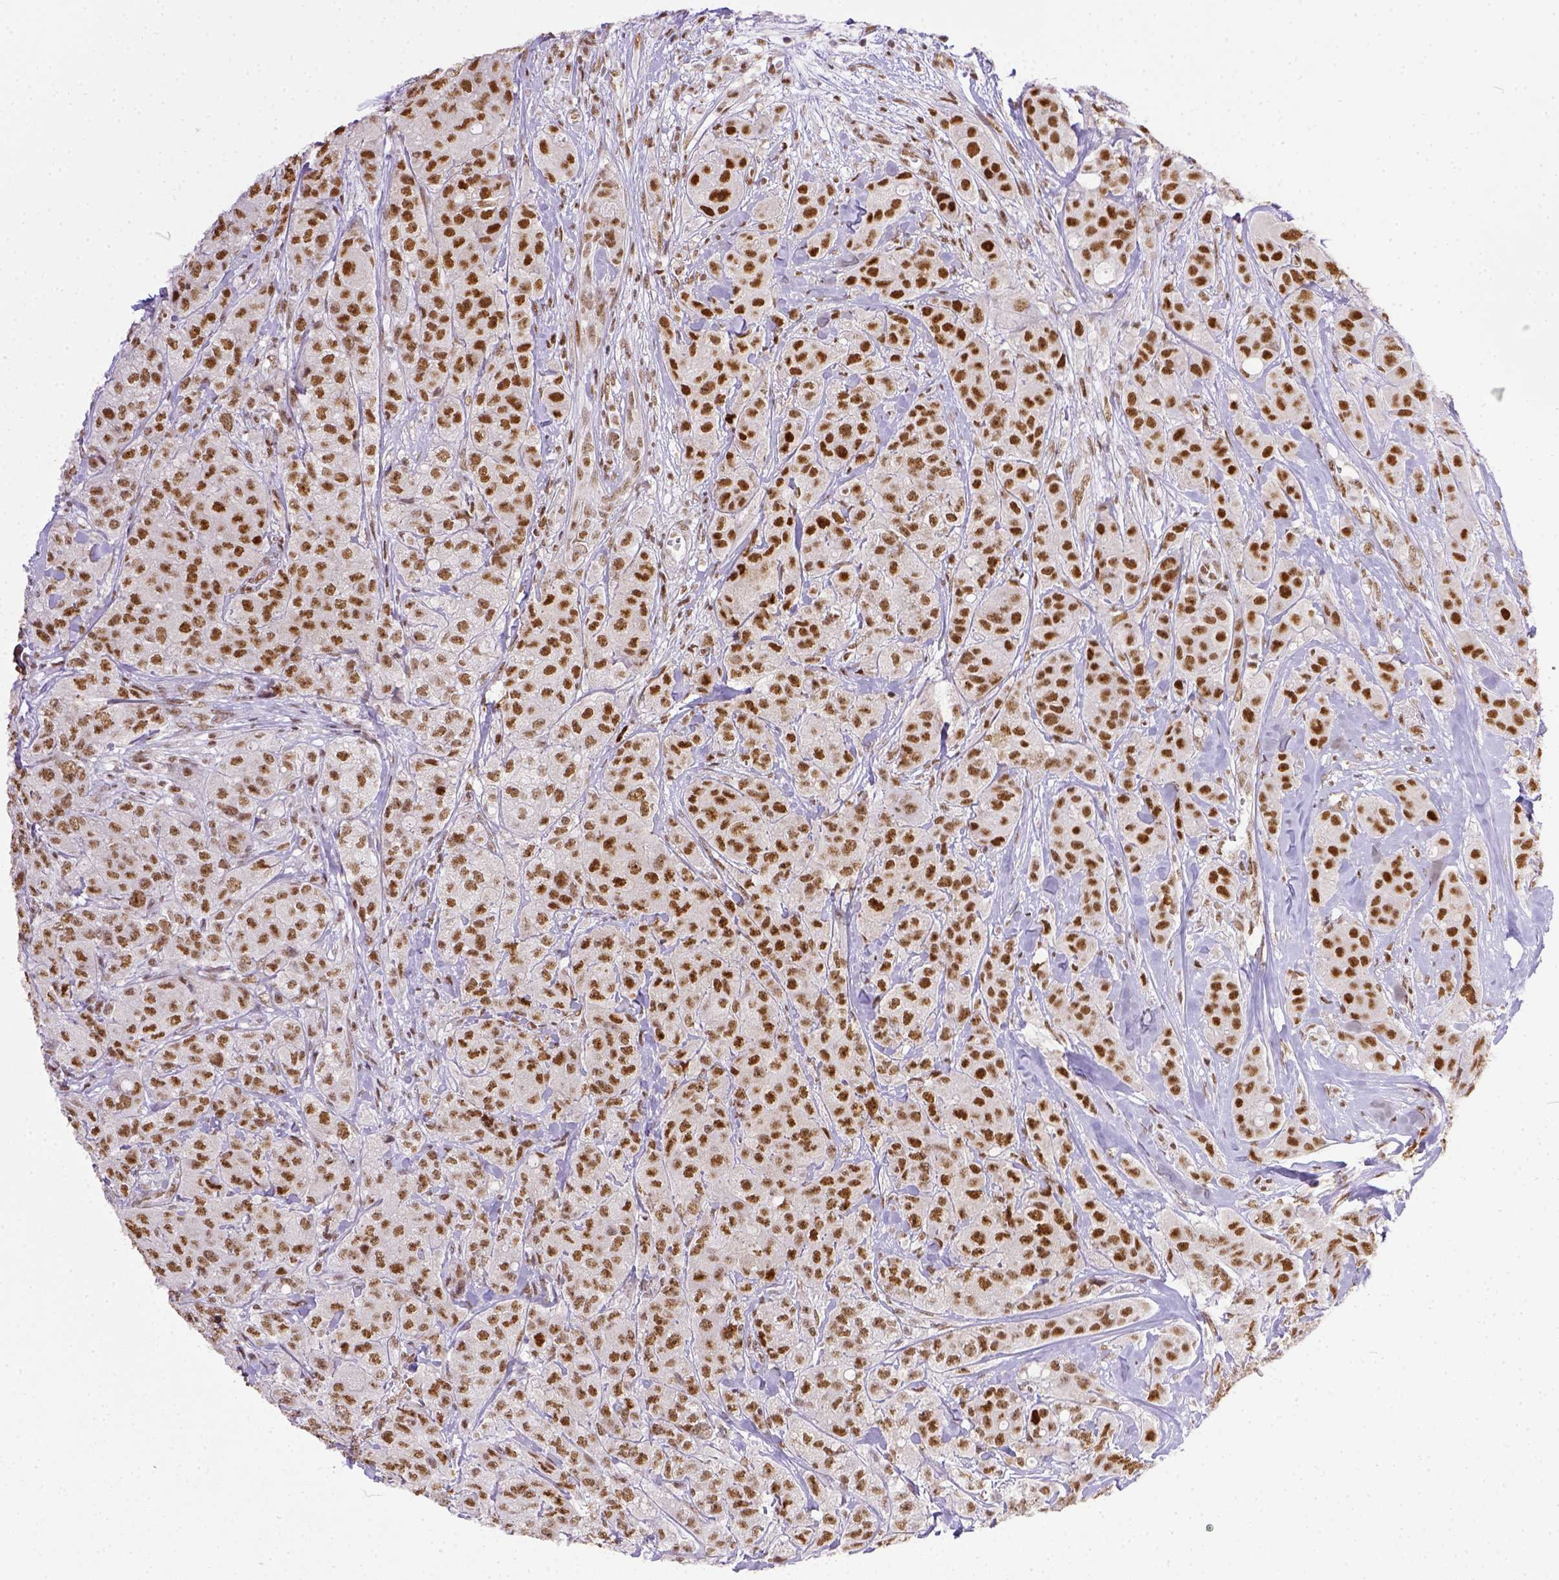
{"staining": {"intensity": "moderate", "quantity": ">75%", "location": "nuclear"}, "tissue": "breast cancer", "cell_type": "Tumor cells", "image_type": "cancer", "snomed": [{"axis": "morphology", "description": "Duct carcinoma"}, {"axis": "topography", "description": "Breast"}], "caption": "Immunohistochemical staining of human breast cancer (infiltrating ductal carcinoma) exhibits medium levels of moderate nuclear protein staining in approximately >75% of tumor cells.", "gene": "ERCC1", "patient": {"sex": "female", "age": 43}}